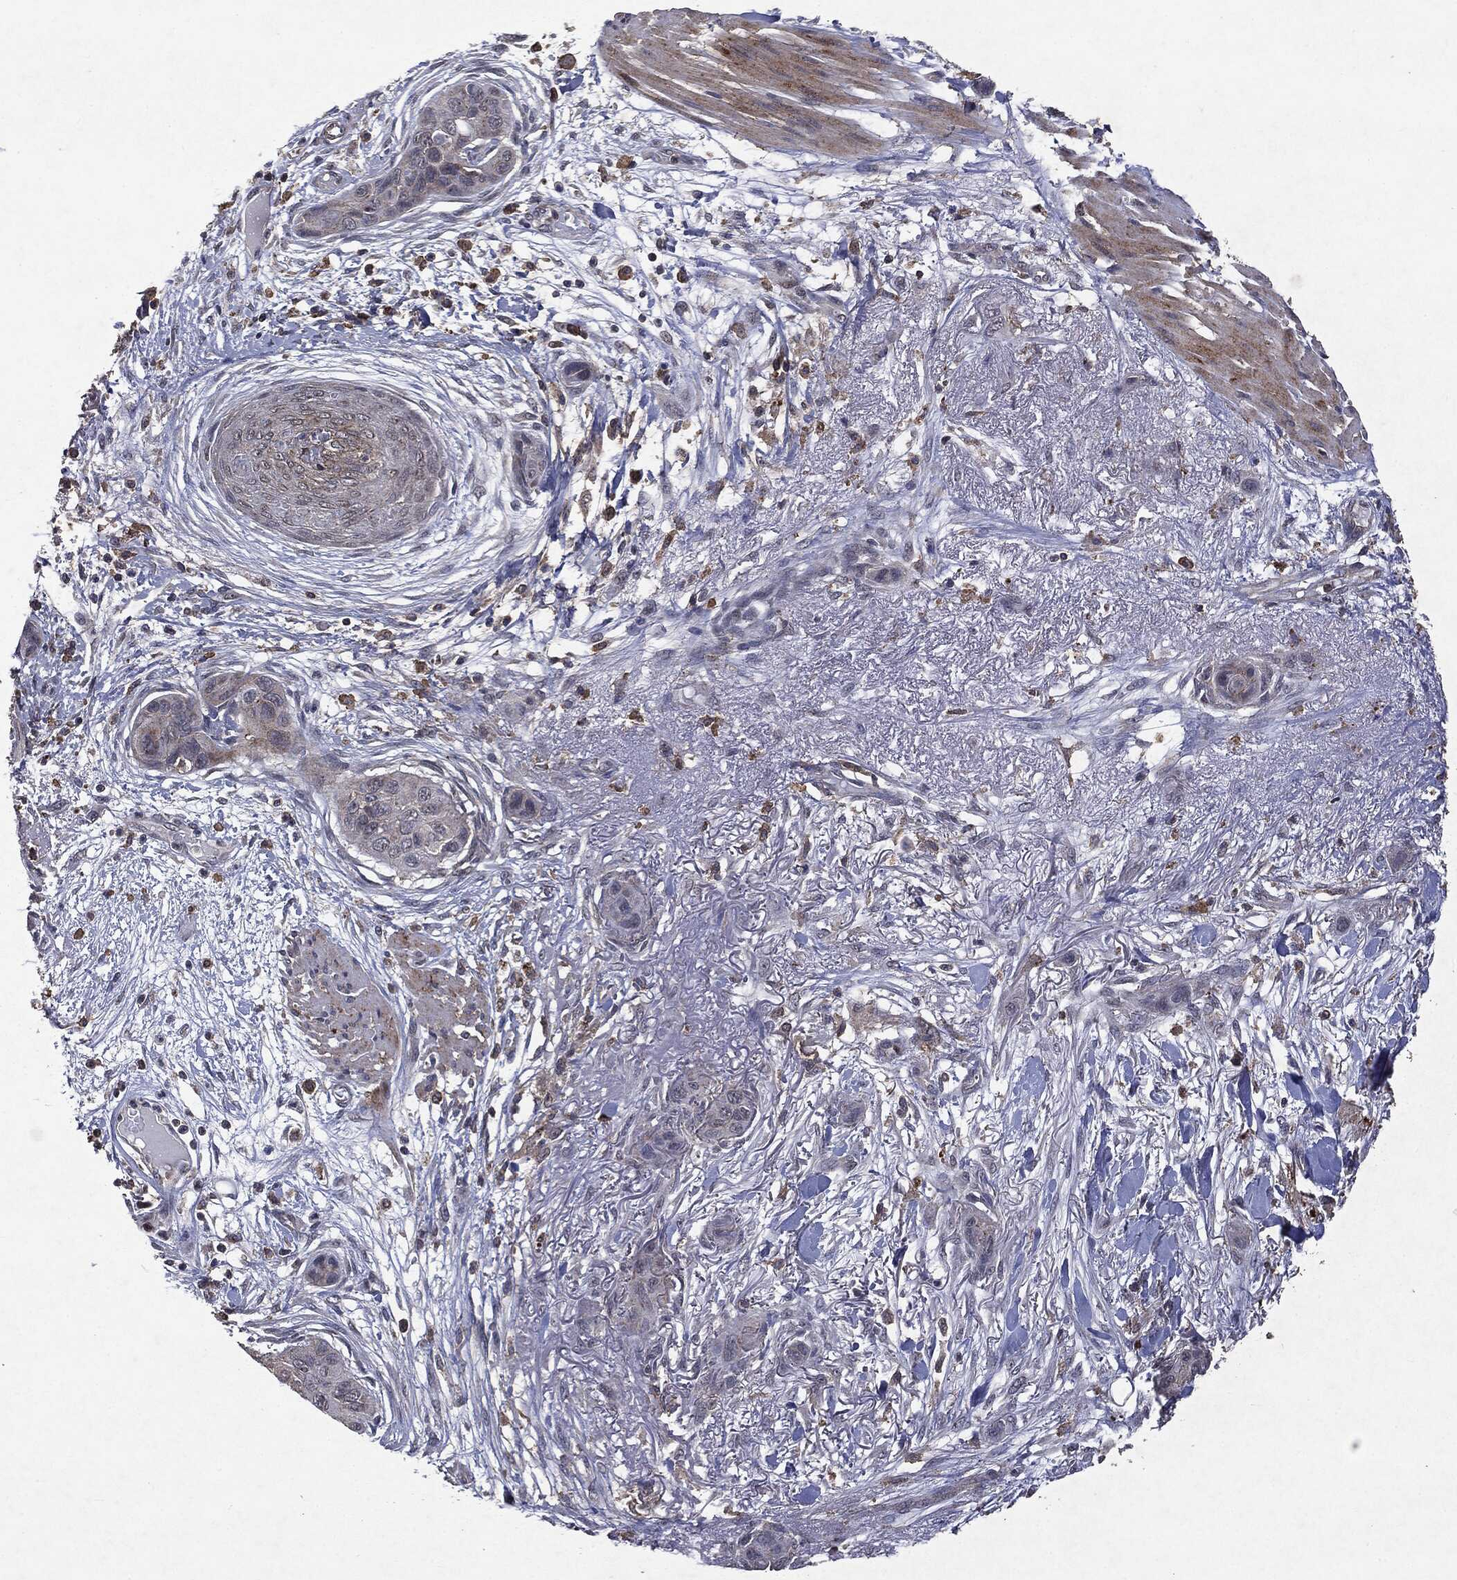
{"staining": {"intensity": "negative", "quantity": "none", "location": "none"}, "tissue": "skin cancer", "cell_type": "Tumor cells", "image_type": "cancer", "snomed": [{"axis": "morphology", "description": "Squamous cell carcinoma, NOS"}, {"axis": "topography", "description": "Skin"}], "caption": "Skin squamous cell carcinoma stained for a protein using IHC exhibits no staining tumor cells.", "gene": "PTEN", "patient": {"sex": "male", "age": 79}}